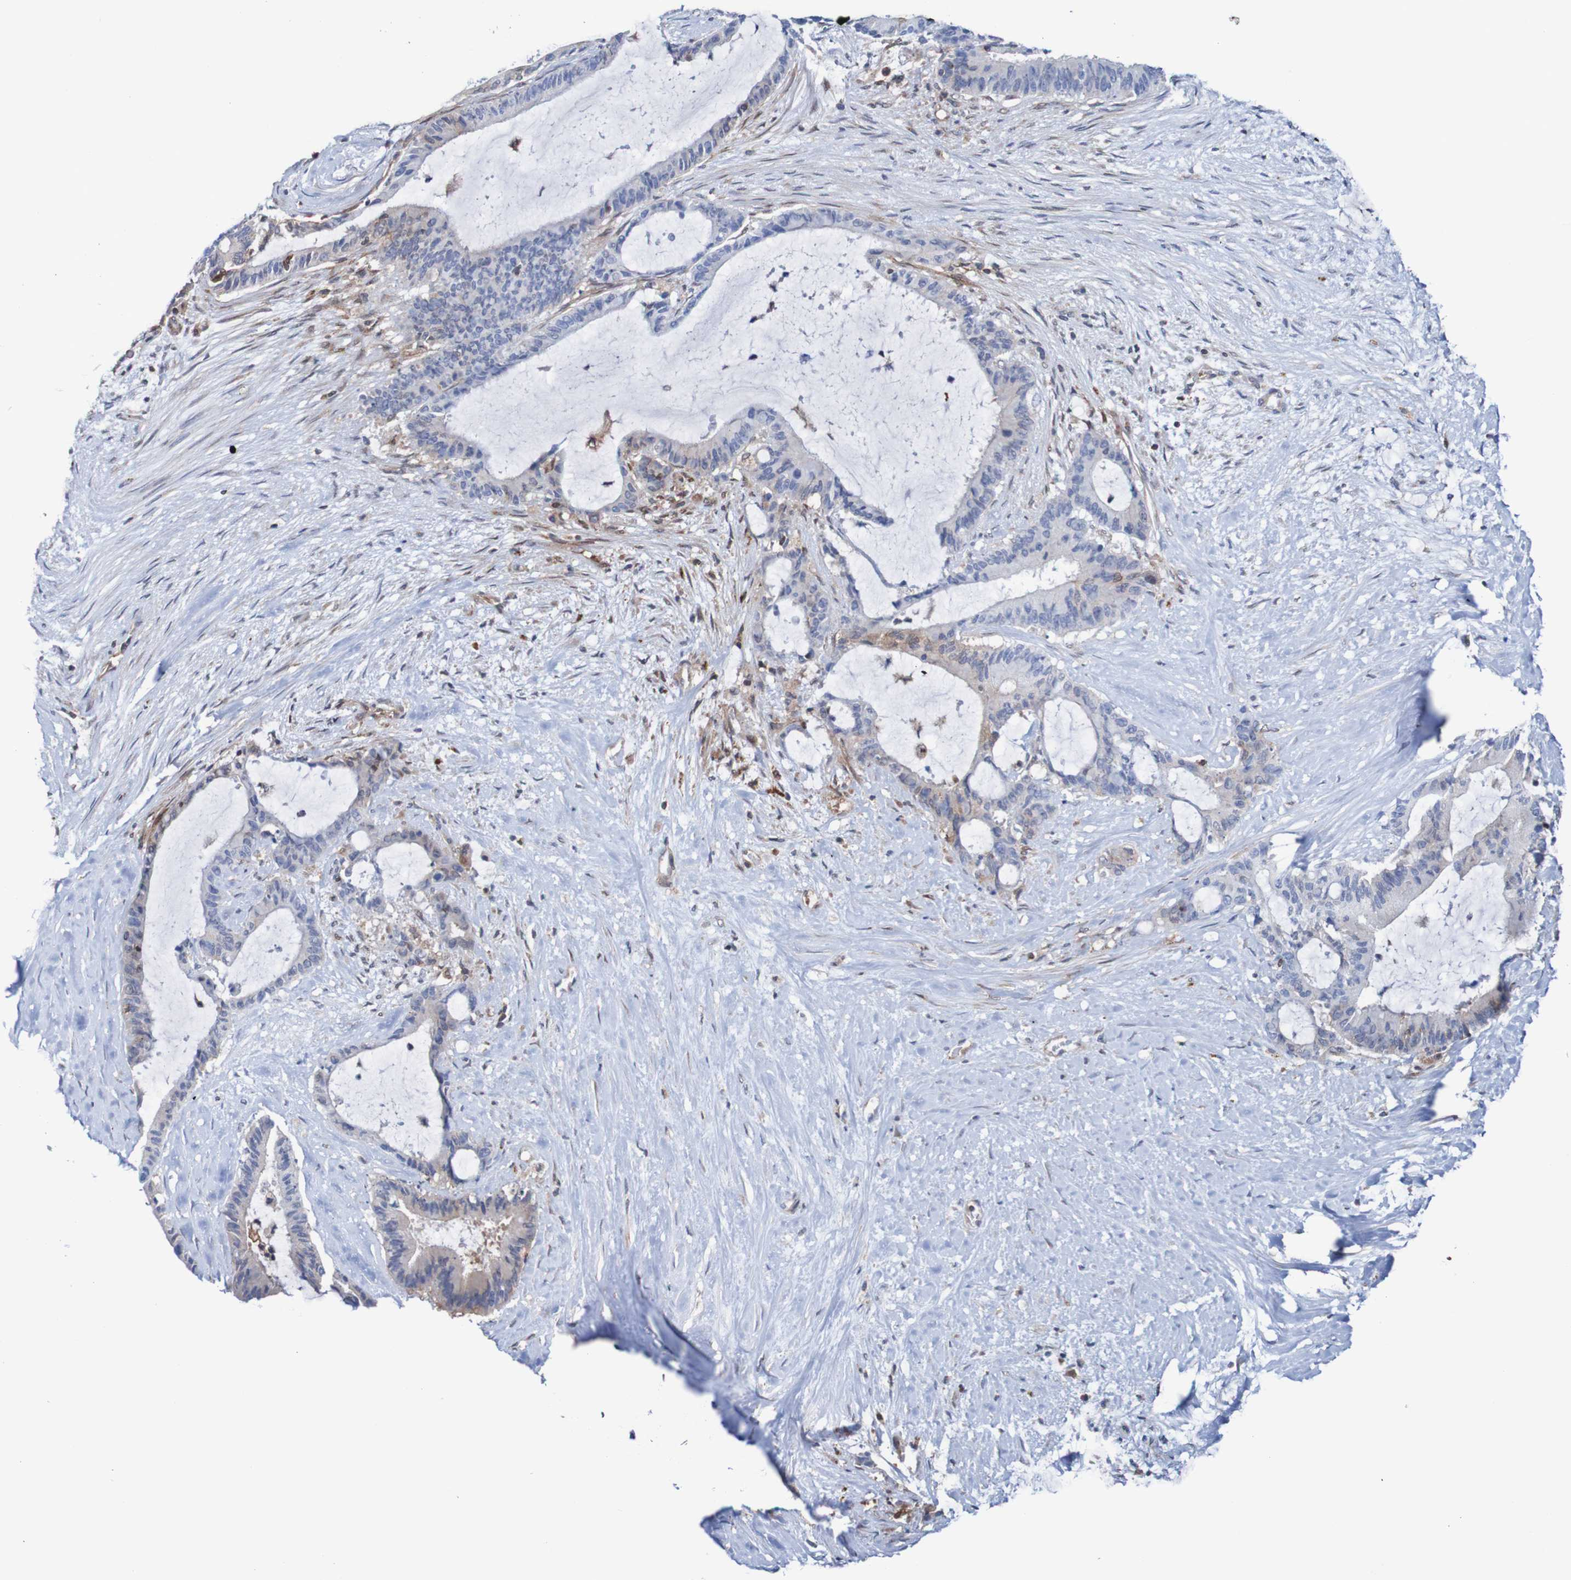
{"staining": {"intensity": "negative", "quantity": "none", "location": "none"}, "tissue": "liver cancer", "cell_type": "Tumor cells", "image_type": "cancer", "snomed": [{"axis": "morphology", "description": "Cholangiocarcinoma"}, {"axis": "topography", "description": "Liver"}], "caption": "Tumor cells show no significant protein staining in liver cancer (cholangiocarcinoma).", "gene": "RIGI", "patient": {"sex": "female", "age": 73}}